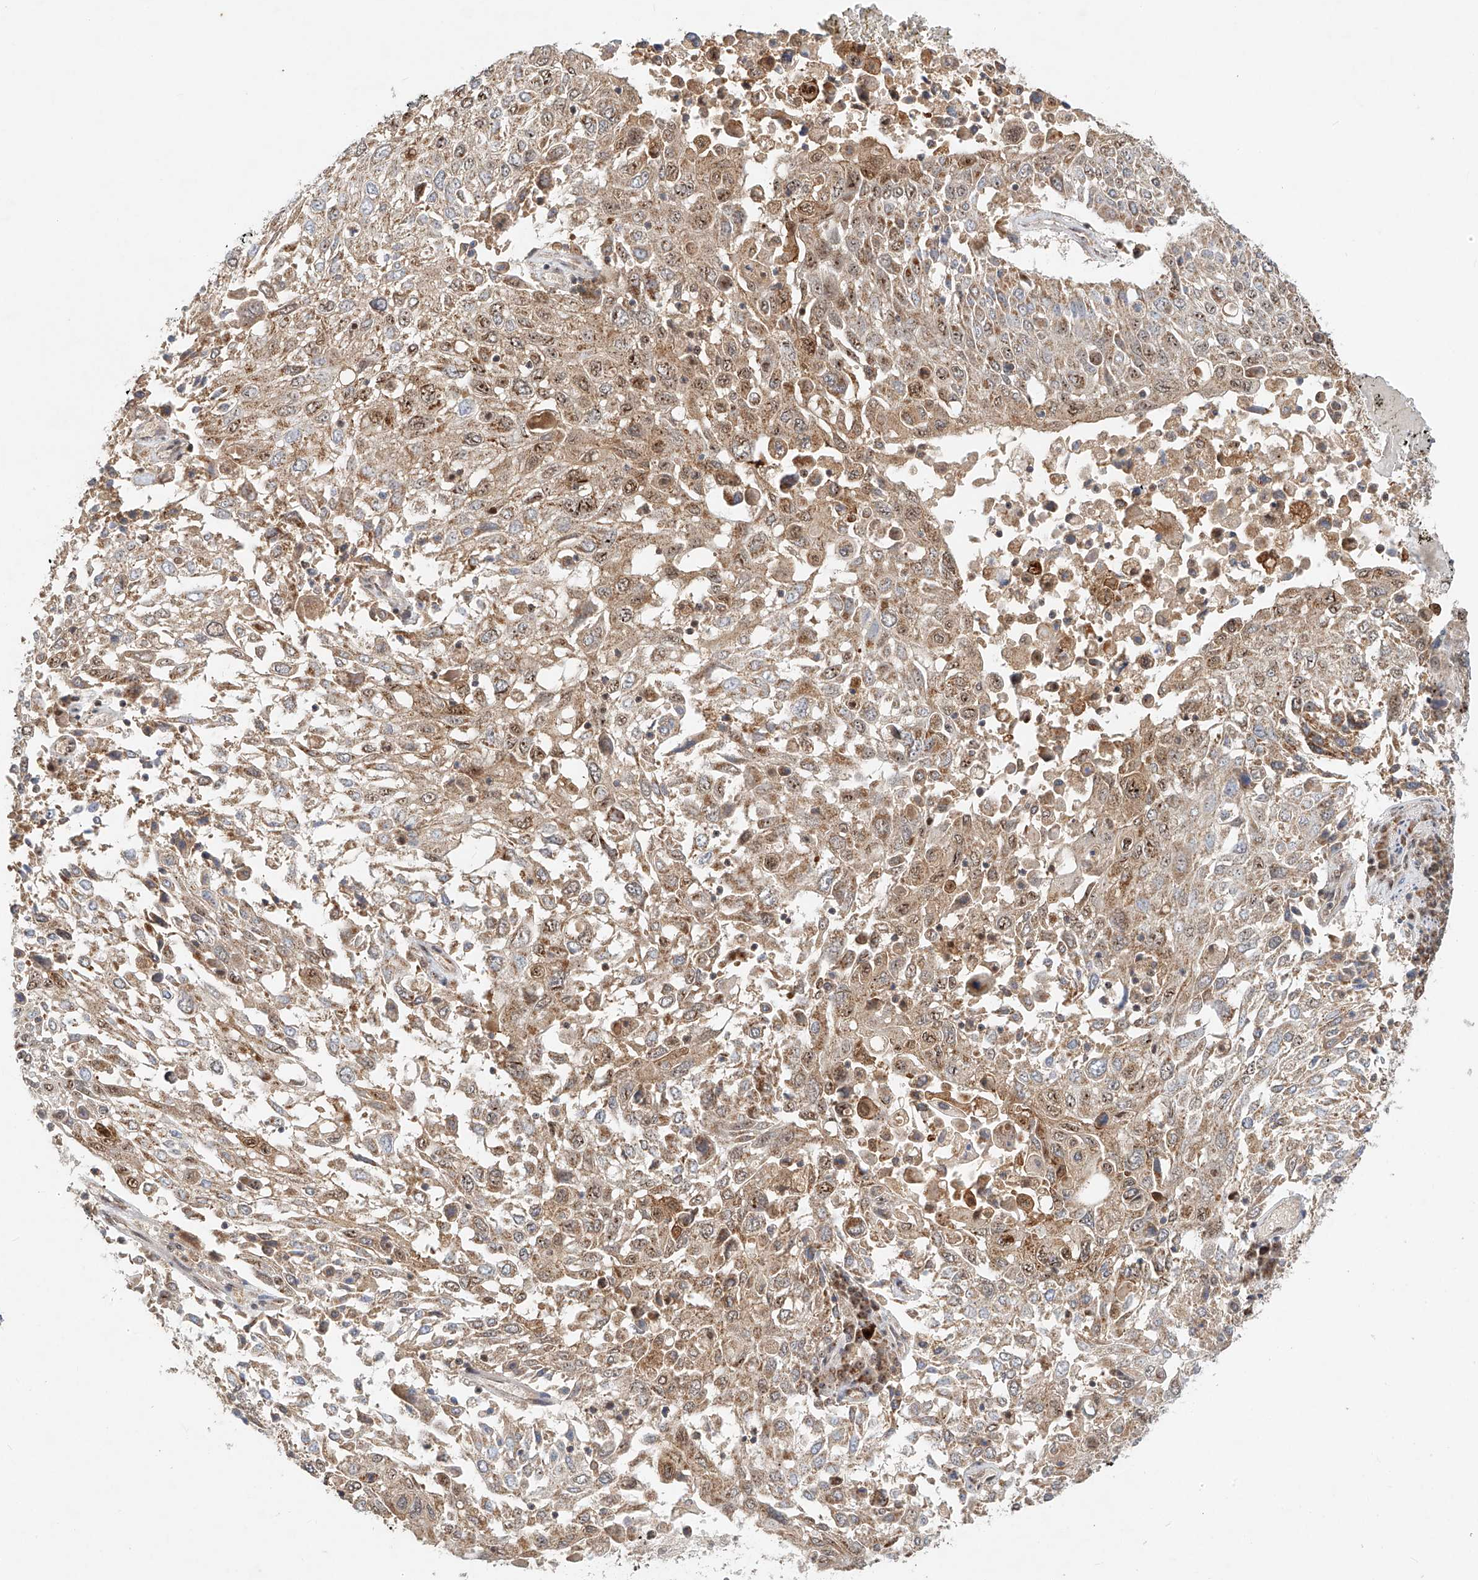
{"staining": {"intensity": "moderate", "quantity": ">75%", "location": "cytoplasmic/membranous,nuclear"}, "tissue": "lung cancer", "cell_type": "Tumor cells", "image_type": "cancer", "snomed": [{"axis": "morphology", "description": "Squamous cell carcinoma, NOS"}, {"axis": "topography", "description": "Lung"}], "caption": "IHC (DAB) staining of human lung cancer (squamous cell carcinoma) reveals moderate cytoplasmic/membranous and nuclear protein positivity in about >75% of tumor cells.", "gene": "SYTL3", "patient": {"sex": "male", "age": 65}}